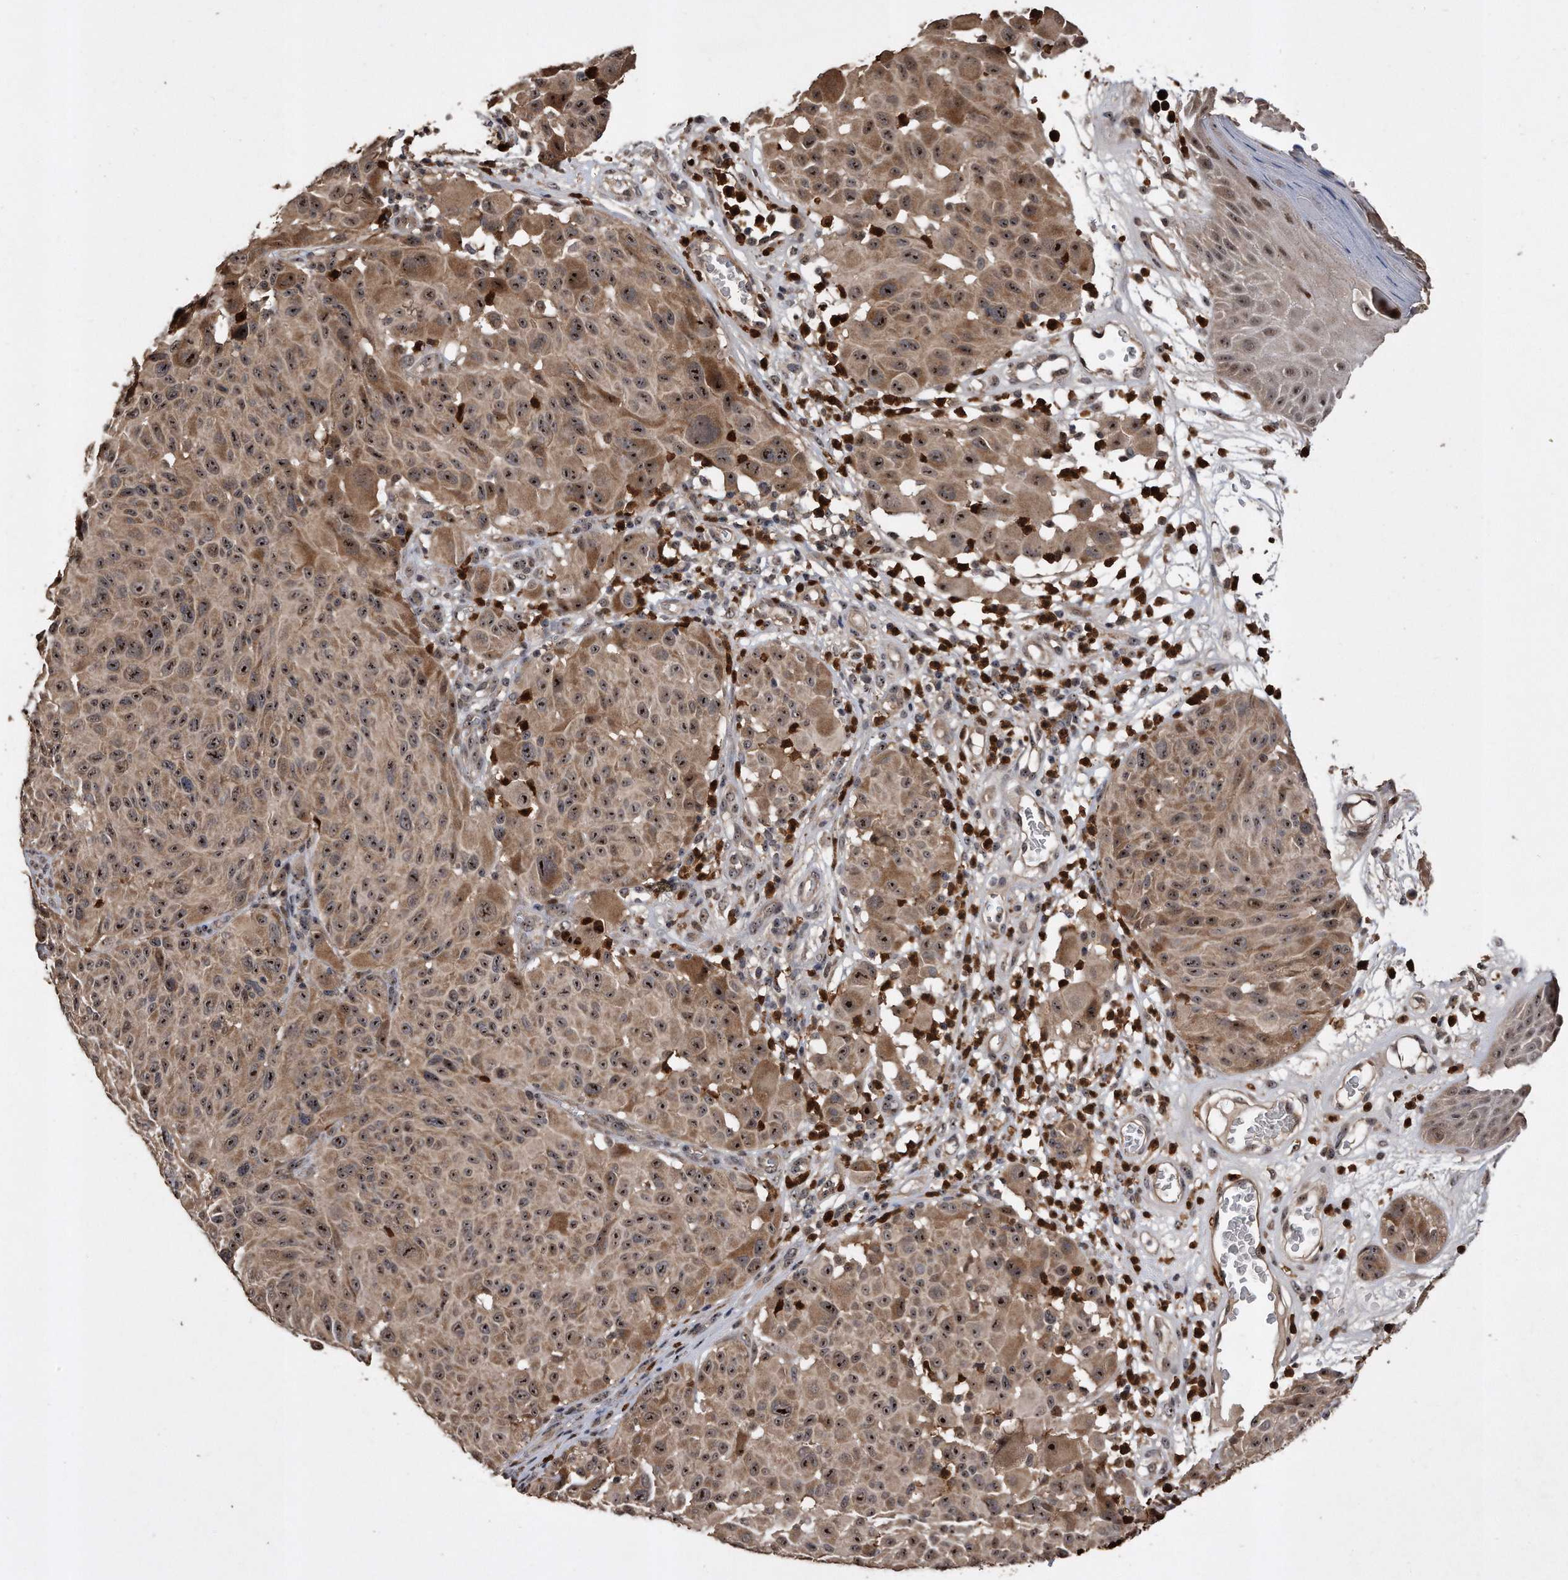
{"staining": {"intensity": "moderate", "quantity": ">75%", "location": "cytoplasmic/membranous,nuclear"}, "tissue": "melanoma", "cell_type": "Tumor cells", "image_type": "cancer", "snomed": [{"axis": "morphology", "description": "Malignant melanoma, NOS"}, {"axis": "topography", "description": "Skin"}], "caption": "Immunohistochemical staining of human melanoma displays medium levels of moderate cytoplasmic/membranous and nuclear protein positivity in about >75% of tumor cells.", "gene": "PELO", "patient": {"sex": "male", "age": 83}}